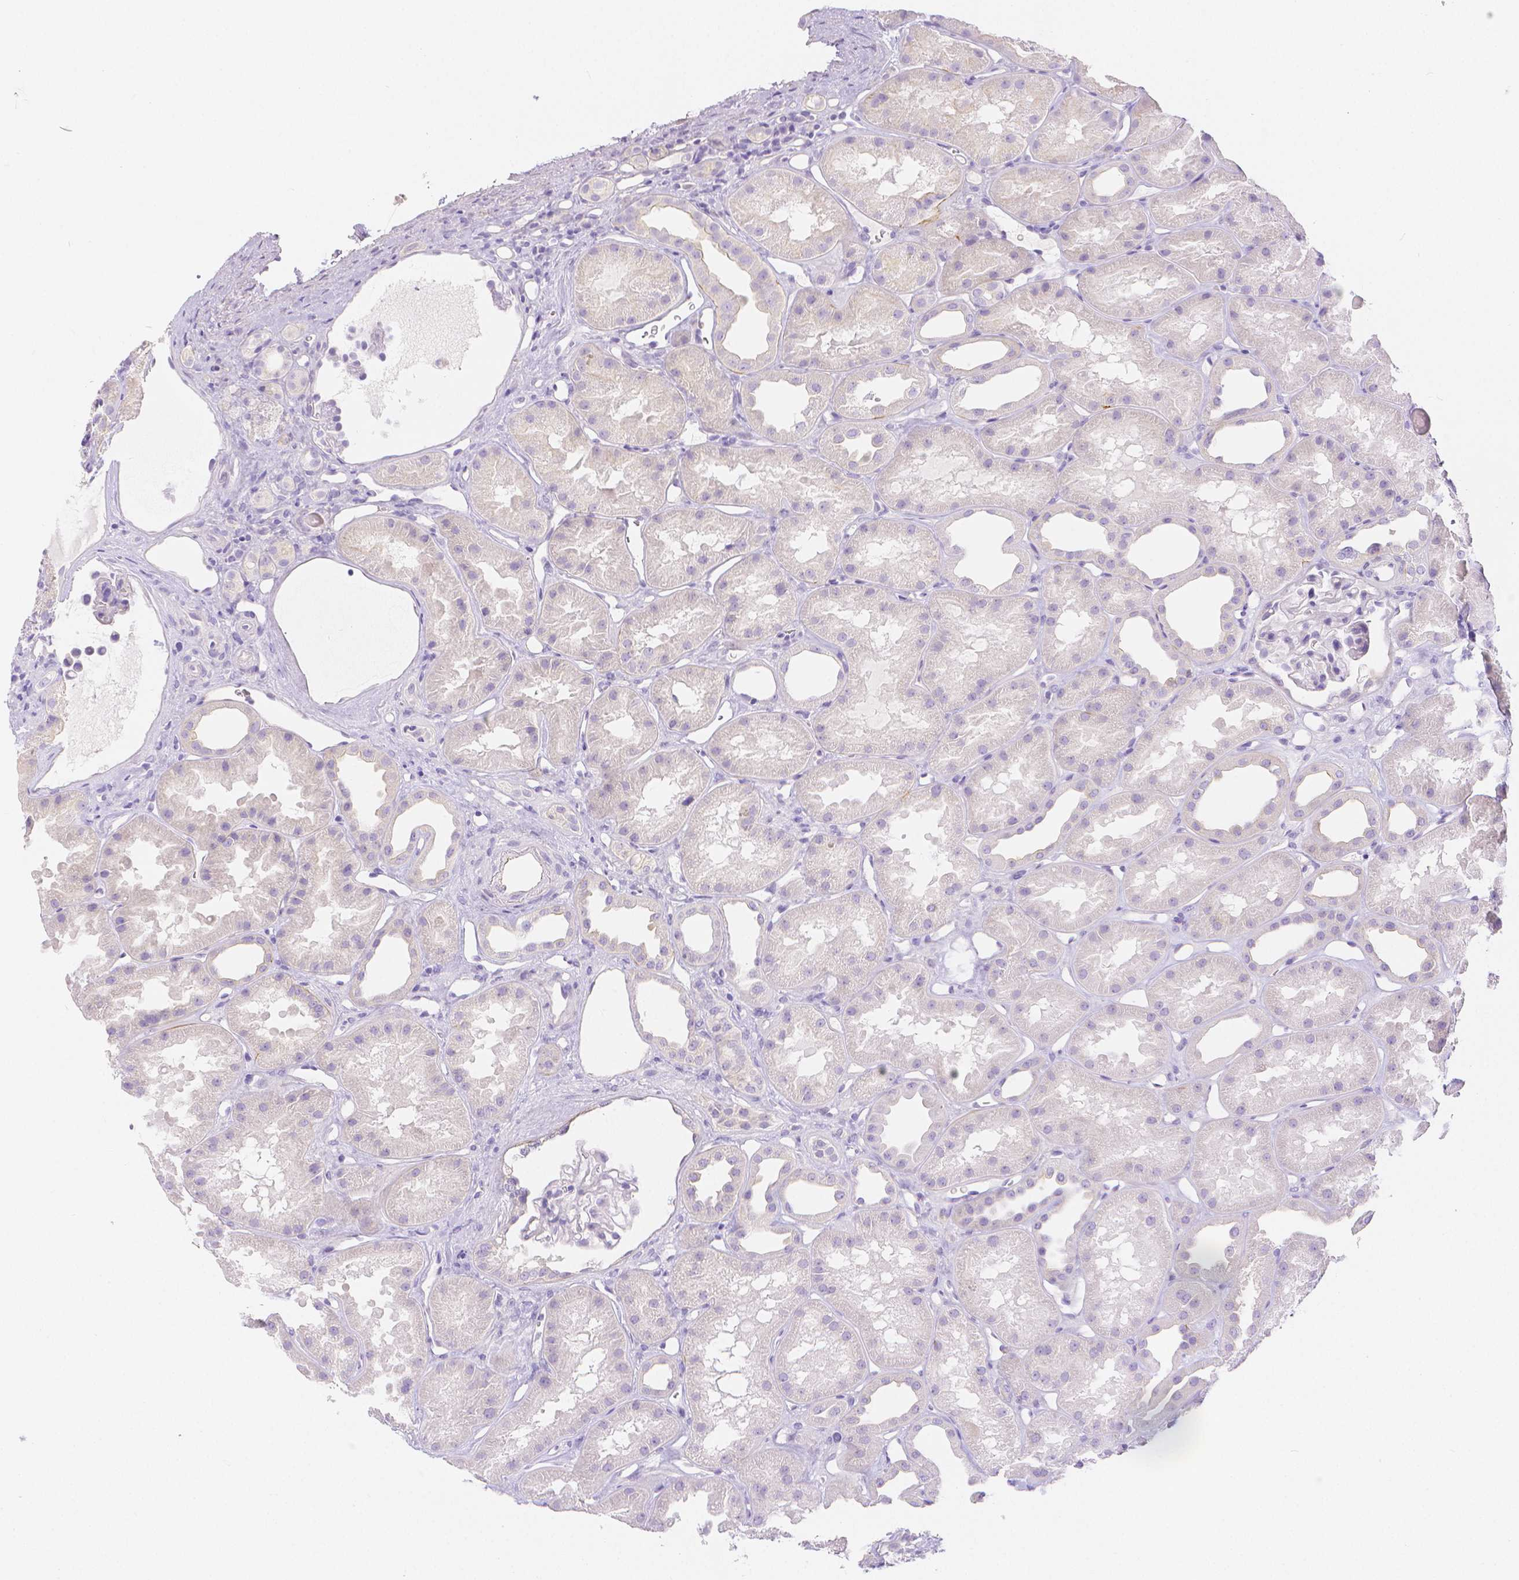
{"staining": {"intensity": "negative", "quantity": "none", "location": "none"}, "tissue": "kidney", "cell_type": "Cells in glomeruli", "image_type": "normal", "snomed": [{"axis": "morphology", "description": "Normal tissue, NOS"}, {"axis": "topography", "description": "Kidney"}], "caption": "IHC histopathology image of benign kidney stained for a protein (brown), which reveals no staining in cells in glomeruli. The staining was performed using DAB to visualize the protein expression in brown, while the nuclei were stained in blue with hematoxylin (Magnification: 20x).", "gene": "SLC27A5", "patient": {"sex": "male", "age": 61}}